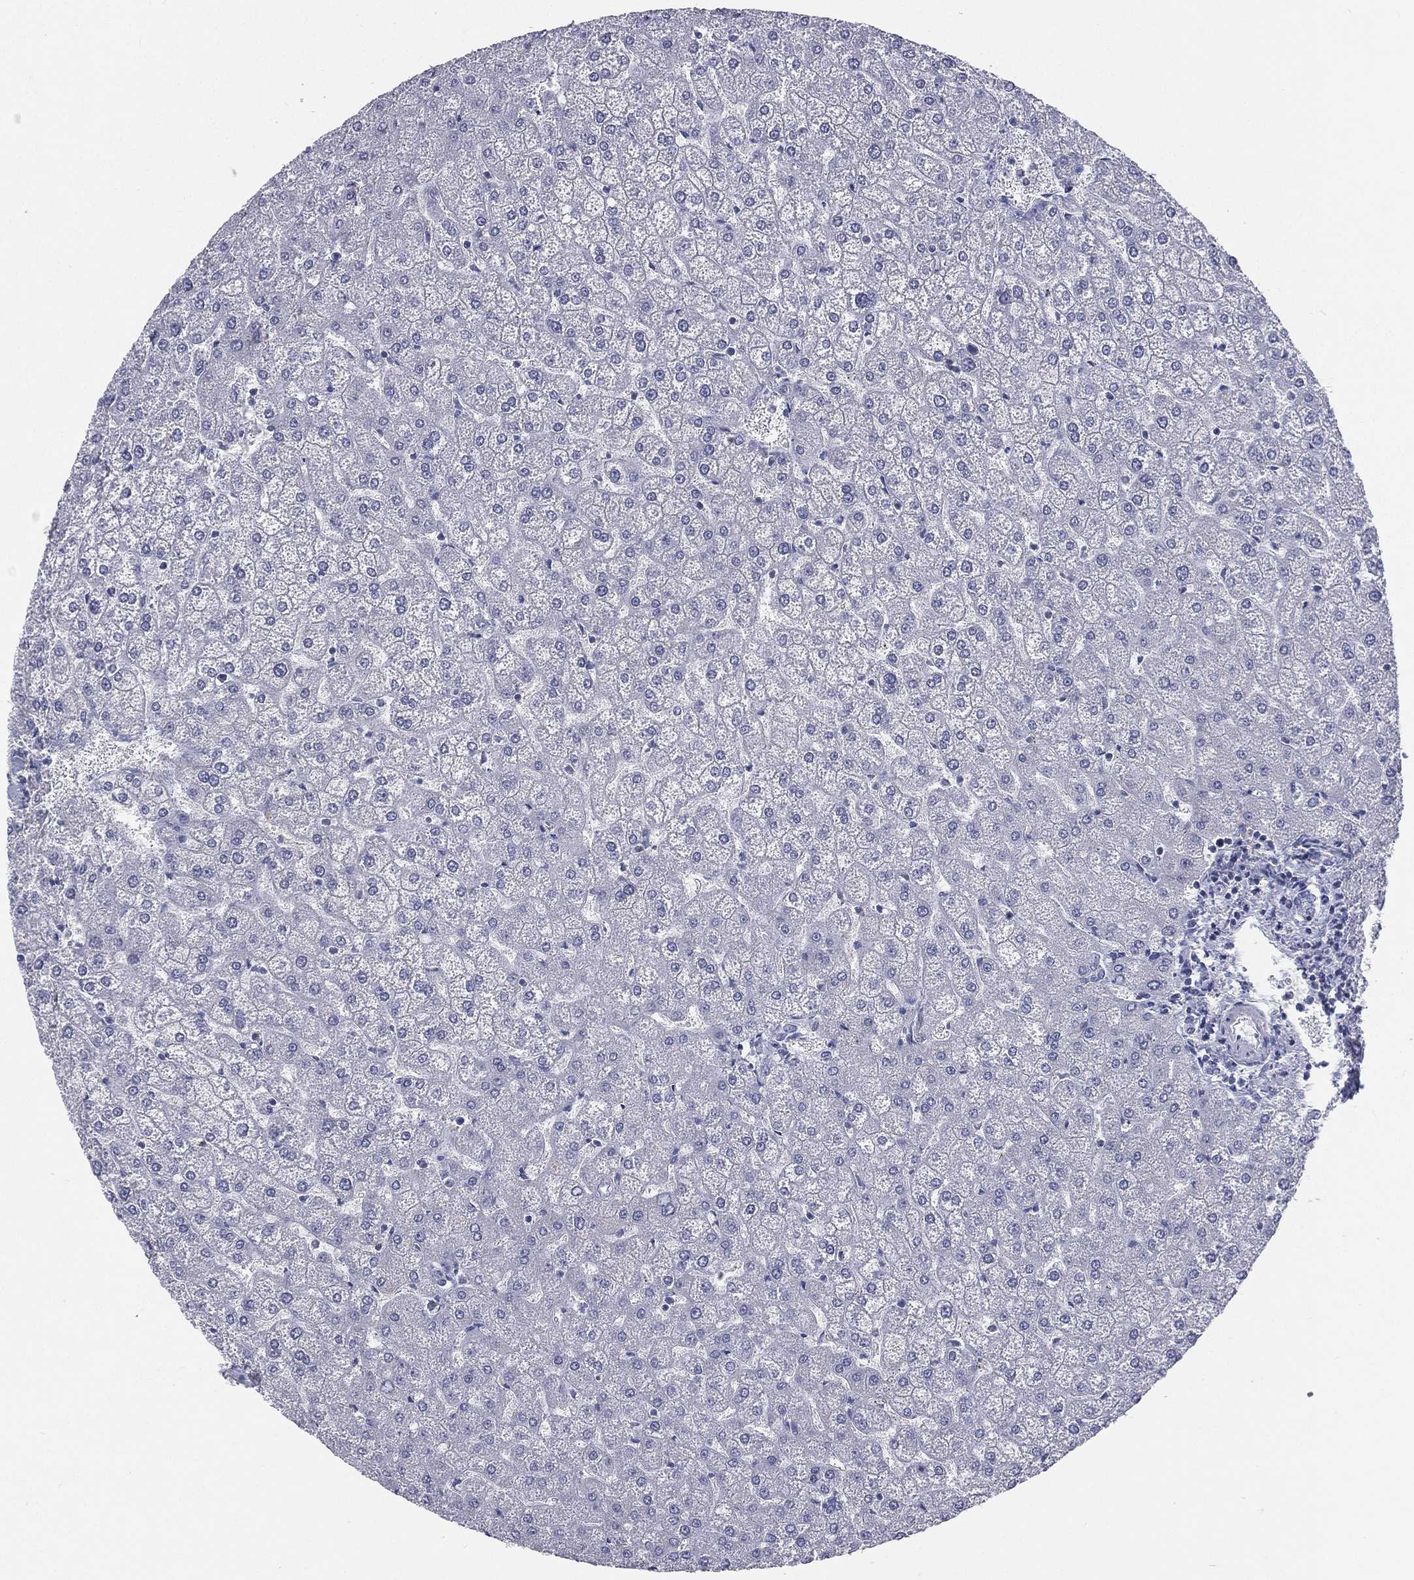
{"staining": {"intensity": "negative", "quantity": "none", "location": "none"}, "tissue": "liver", "cell_type": "Cholangiocytes", "image_type": "normal", "snomed": [{"axis": "morphology", "description": "Normal tissue, NOS"}, {"axis": "topography", "description": "Liver"}], "caption": "Cholangiocytes show no significant protein staining in unremarkable liver. Nuclei are stained in blue.", "gene": "CD3D", "patient": {"sex": "female", "age": 32}}